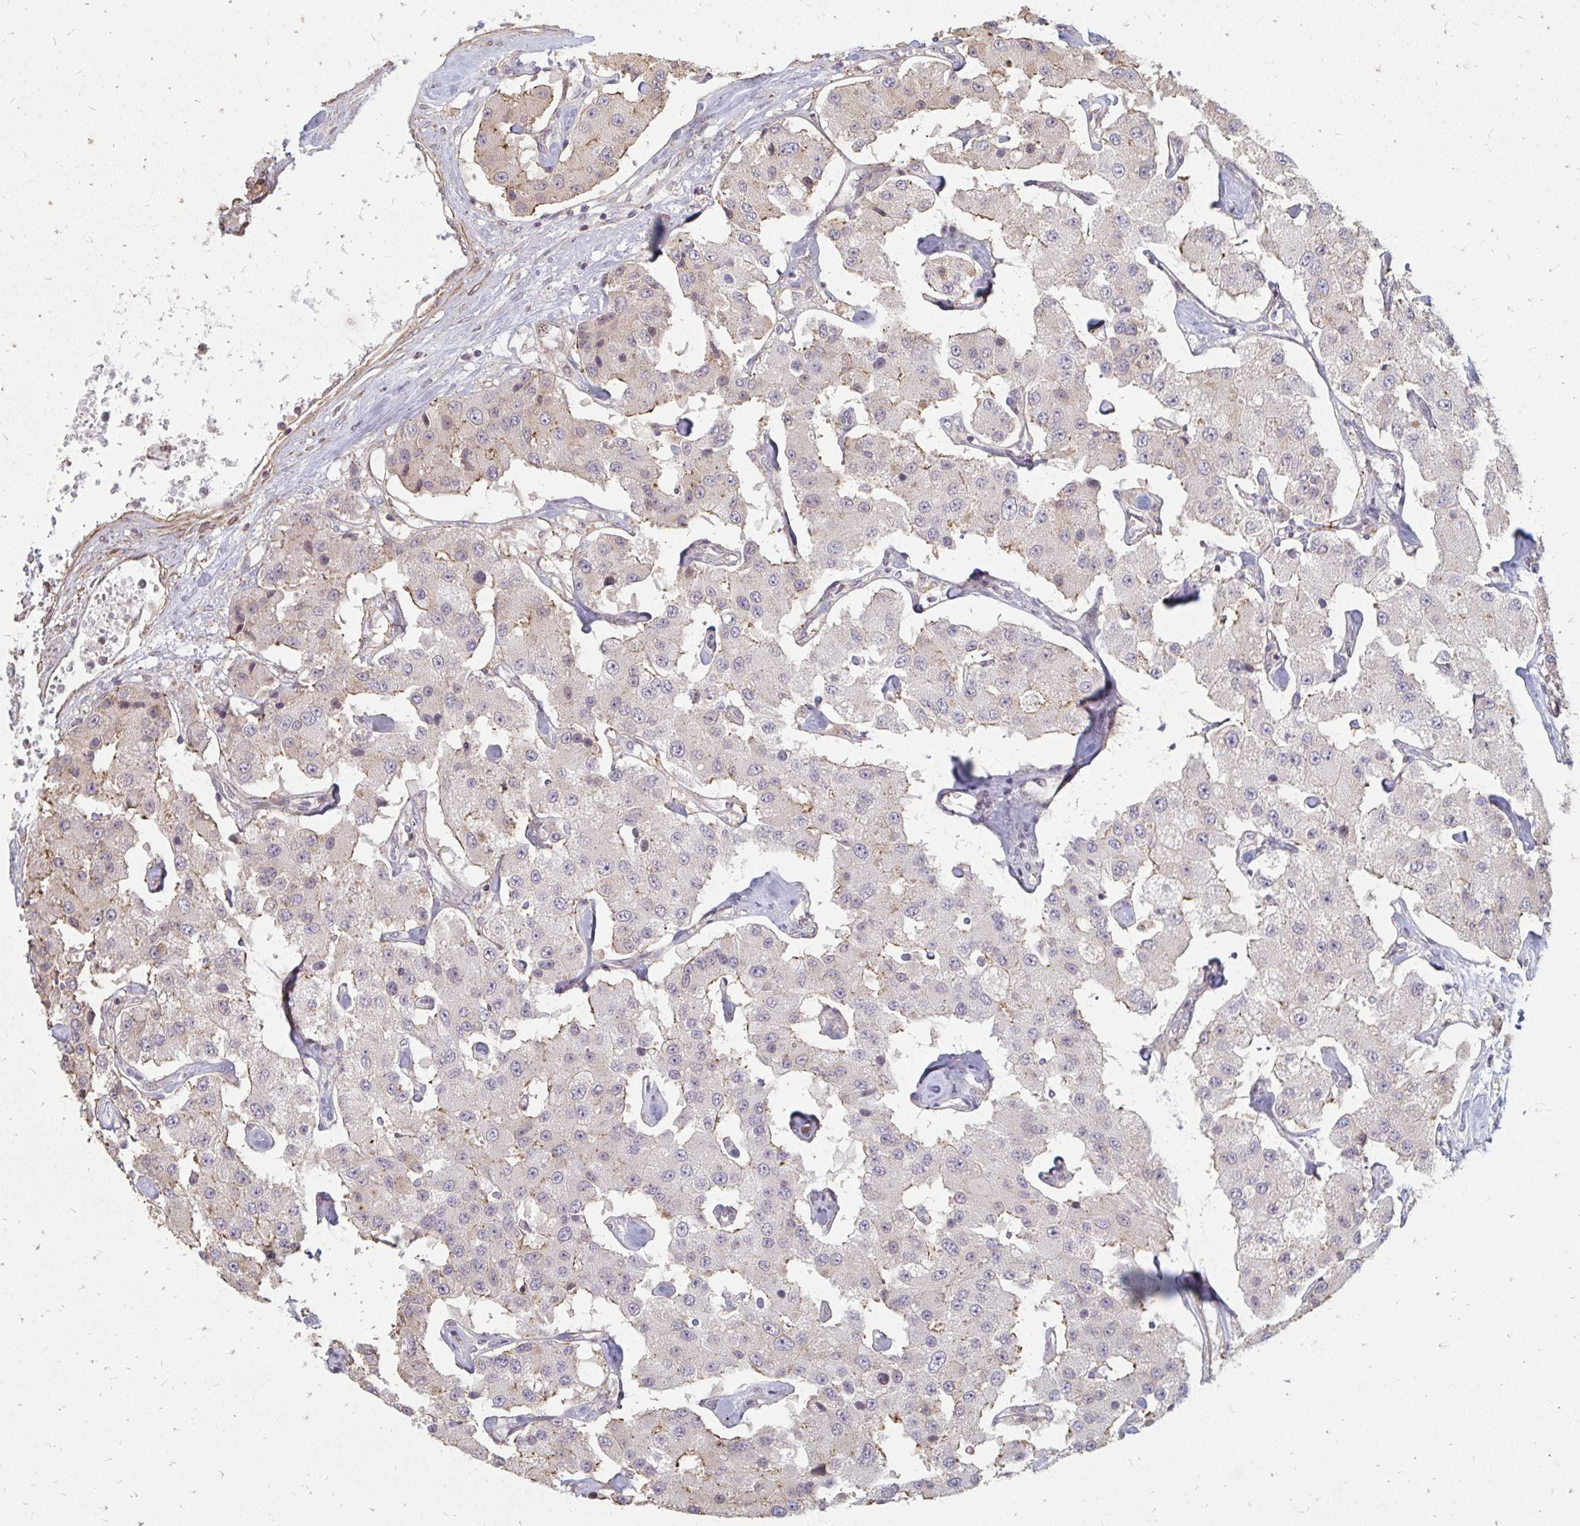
{"staining": {"intensity": "weak", "quantity": "<25%", "location": "cytoplasmic/membranous"}, "tissue": "carcinoid", "cell_type": "Tumor cells", "image_type": "cancer", "snomed": [{"axis": "morphology", "description": "Carcinoid, malignant, NOS"}, {"axis": "topography", "description": "Pancreas"}], "caption": "The photomicrograph shows no significant positivity in tumor cells of malignant carcinoid.", "gene": "GPC5", "patient": {"sex": "male", "age": 41}}